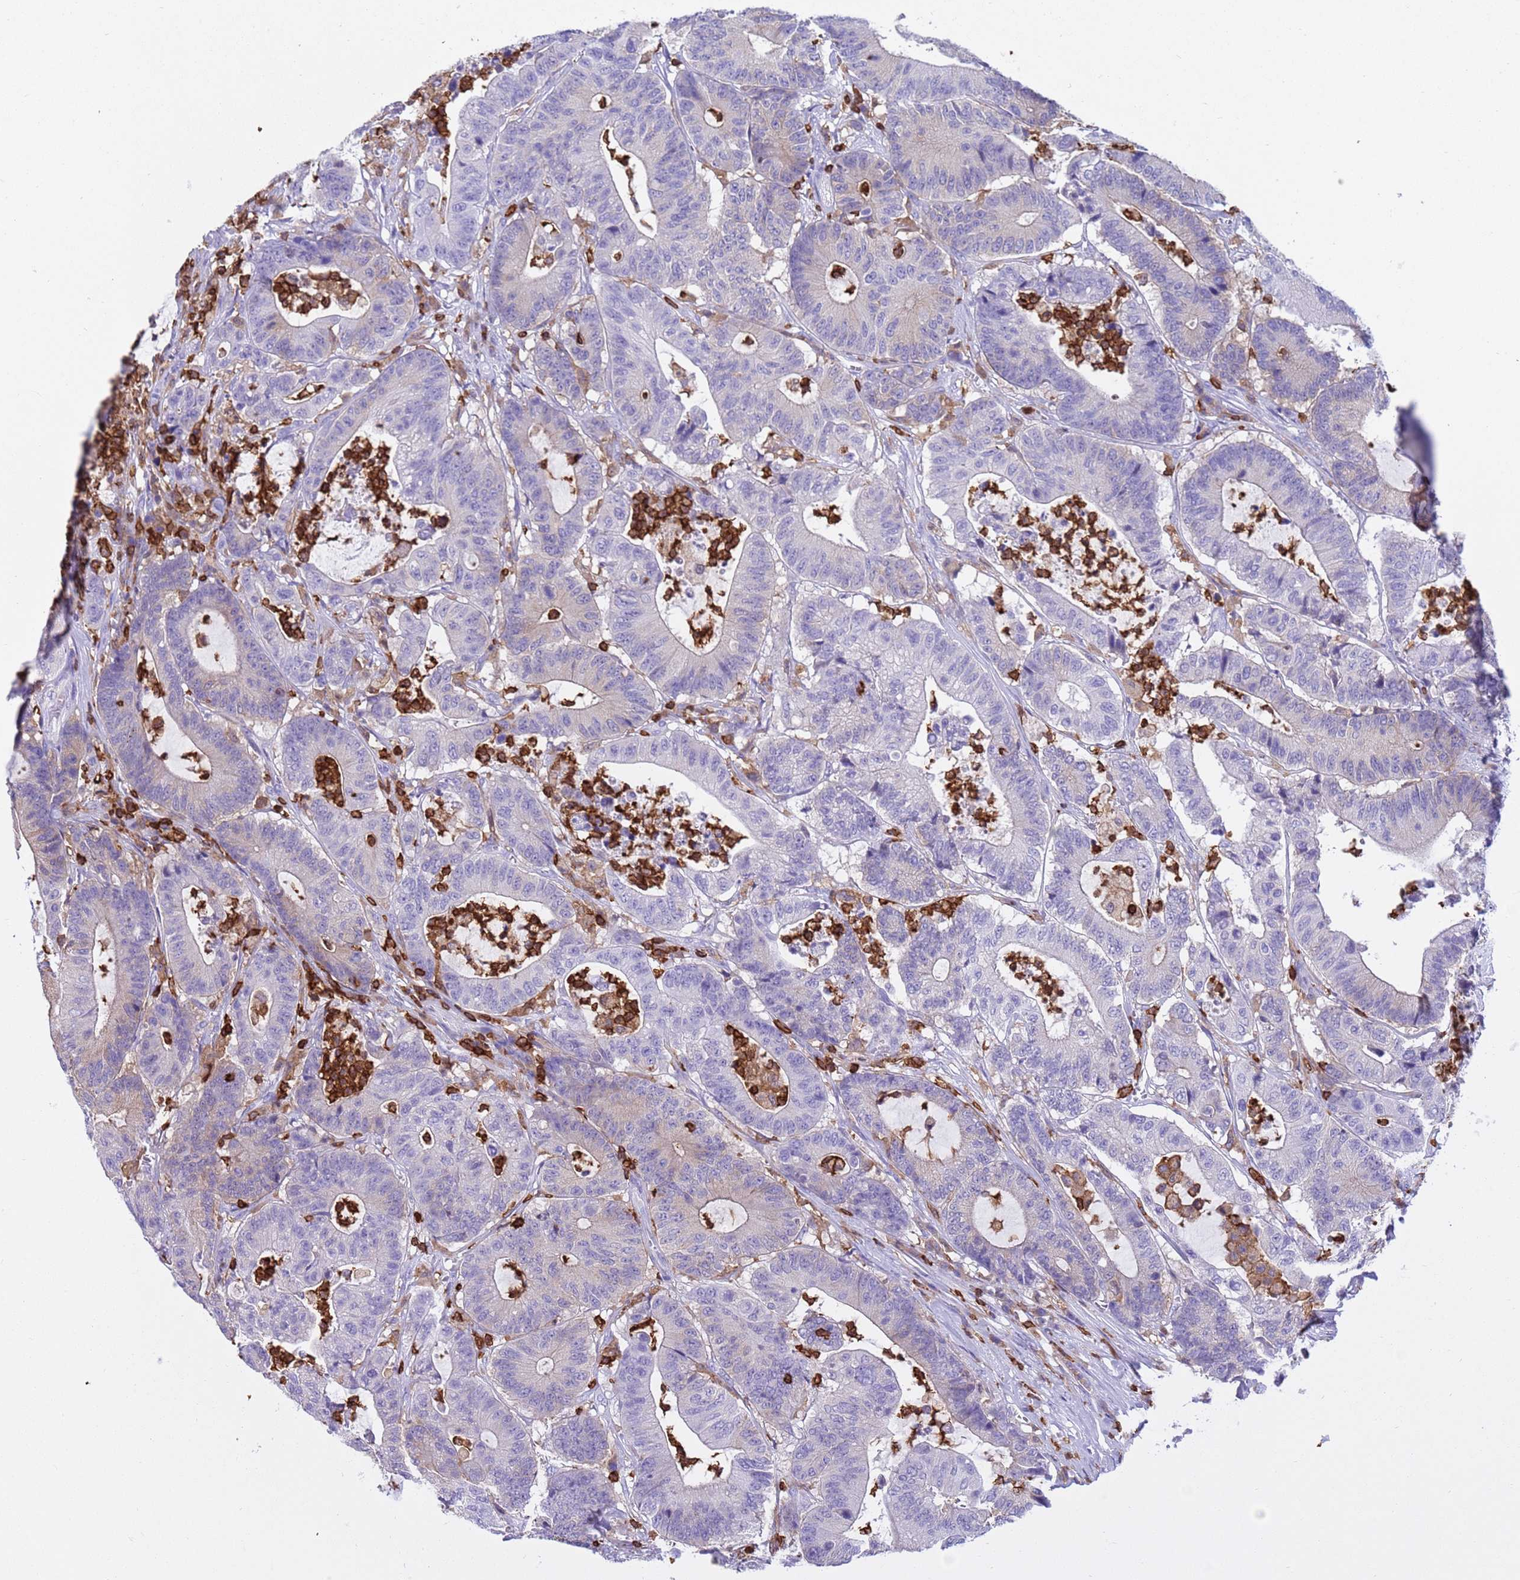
{"staining": {"intensity": "negative", "quantity": "none", "location": "none"}, "tissue": "colorectal cancer", "cell_type": "Tumor cells", "image_type": "cancer", "snomed": [{"axis": "morphology", "description": "Adenocarcinoma, NOS"}, {"axis": "topography", "description": "Colon"}], "caption": "Image shows no protein expression in tumor cells of colorectal adenocarcinoma tissue.", "gene": "IRF5", "patient": {"sex": "female", "age": 84}}